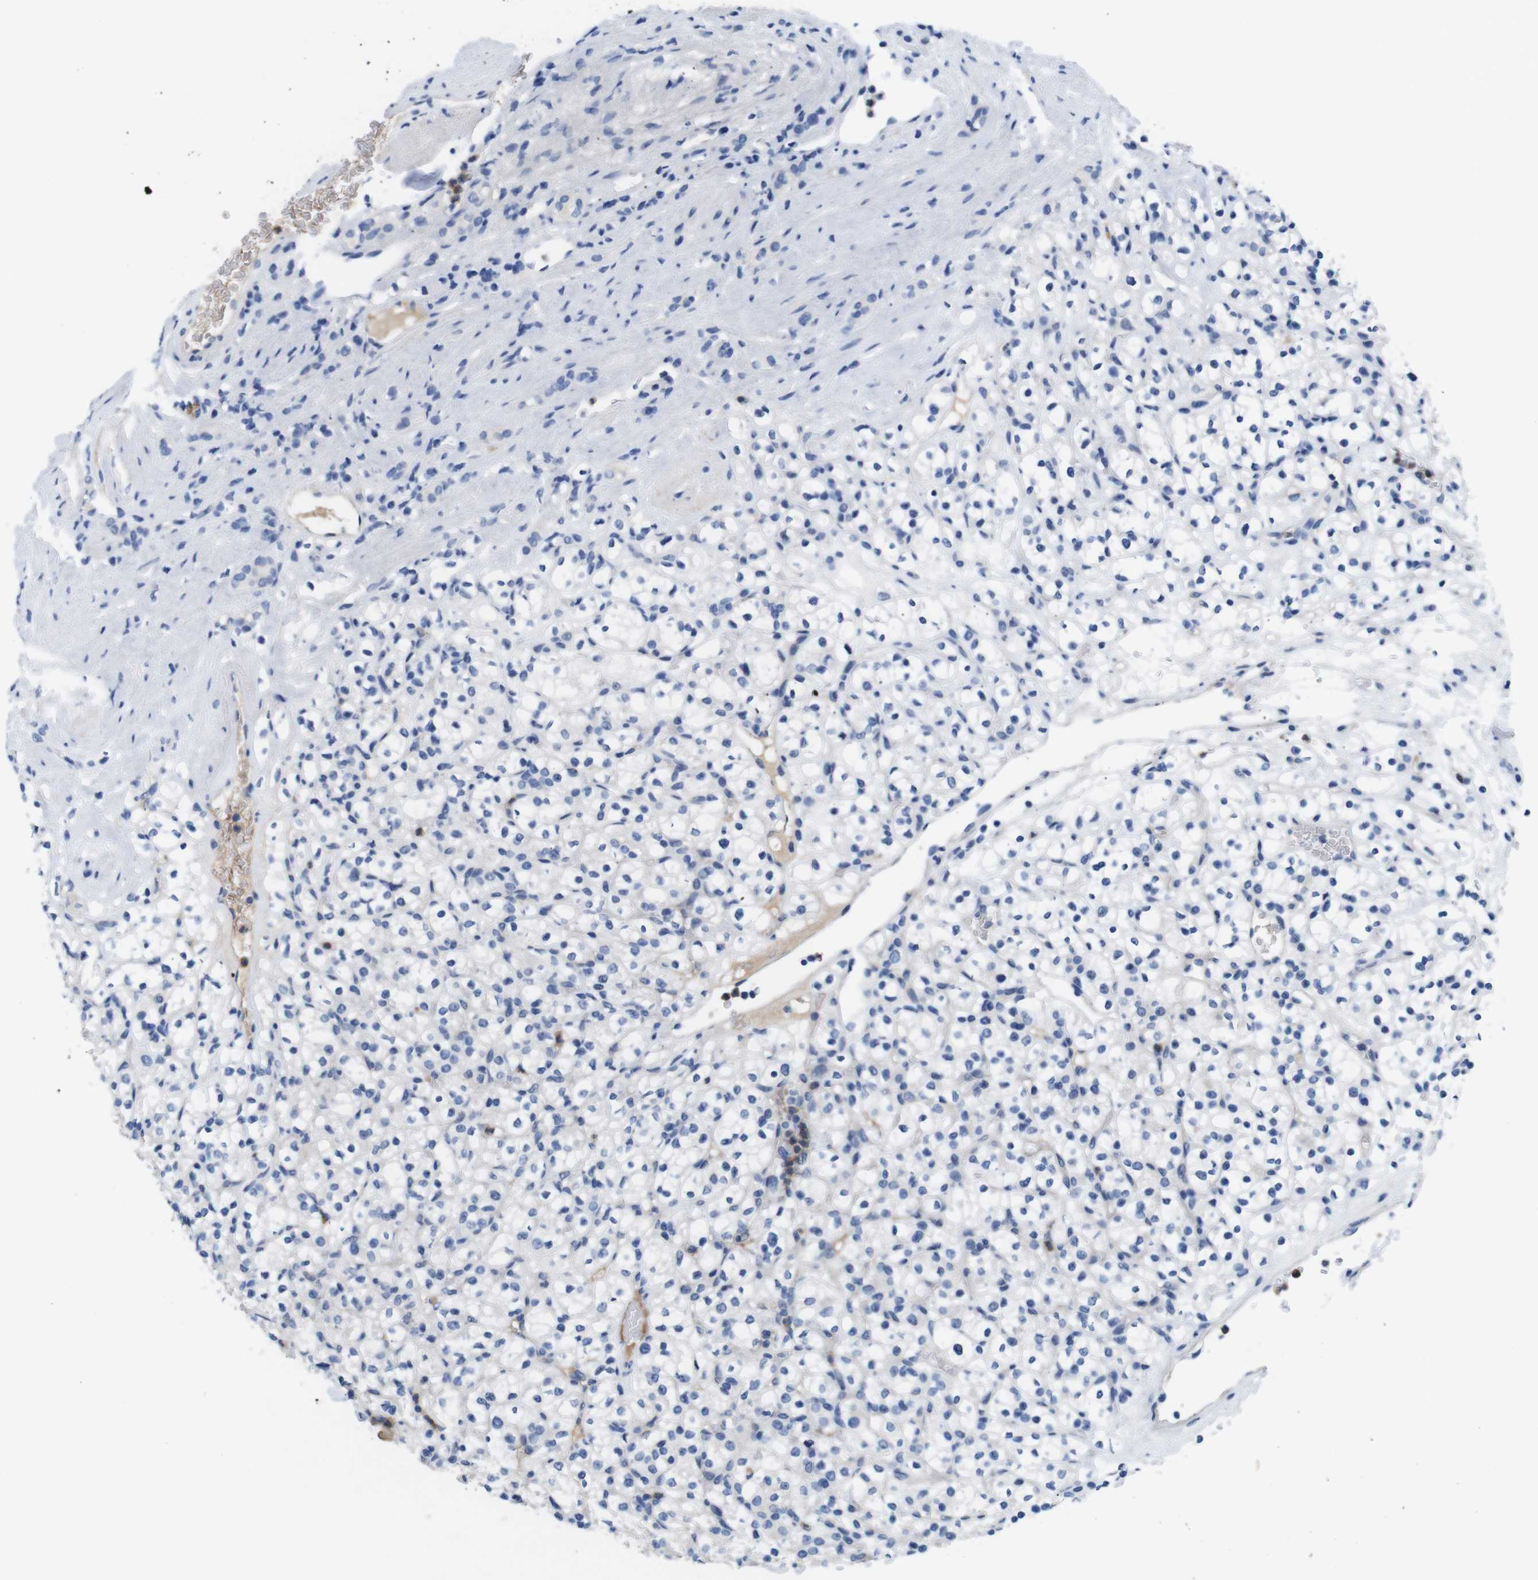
{"staining": {"intensity": "negative", "quantity": "none", "location": "none"}, "tissue": "renal cancer", "cell_type": "Tumor cells", "image_type": "cancer", "snomed": [{"axis": "morphology", "description": "Normal tissue, NOS"}, {"axis": "morphology", "description": "Adenocarcinoma, NOS"}, {"axis": "topography", "description": "Kidney"}], "caption": "There is no significant staining in tumor cells of renal adenocarcinoma.", "gene": "C1RL", "patient": {"sex": "female", "age": 72}}